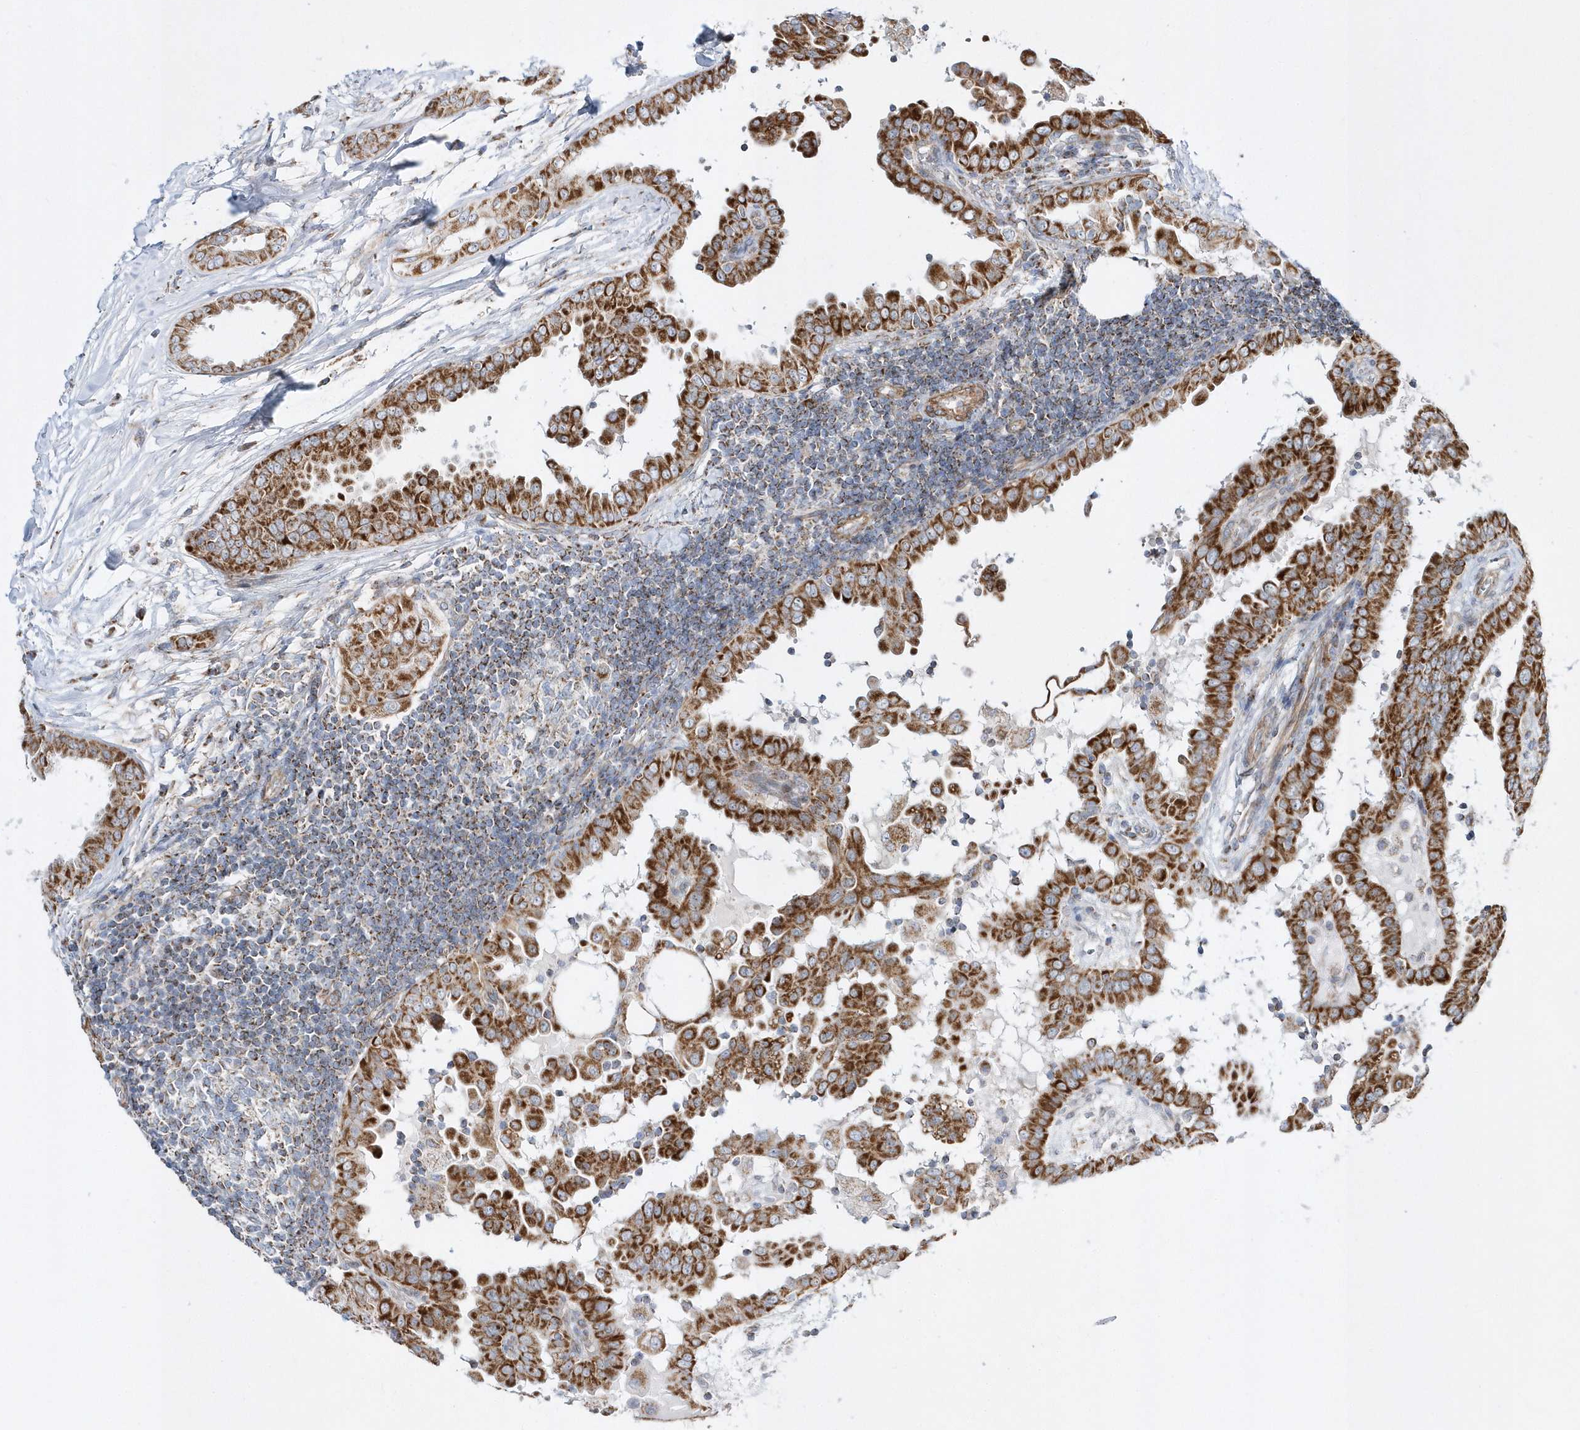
{"staining": {"intensity": "strong", "quantity": ">75%", "location": "cytoplasmic/membranous"}, "tissue": "thyroid cancer", "cell_type": "Tumor cells", "image_type": "cancer", "snomed": [{"axis": "morphology", "description": "Papillary adenocarcinoma, NOS"}, {"axis": "topography", "description": "Thyroid gland"}], "caption": "Protein staining displays strong cytoplasmic/membranous expression in approximately >75% of tumor cells in thyroid papillary adenocarcinoma. (Brightfield microscopy of DAB IHC at high magnification).", "gene": "OPA1", "patient": {"sex": "male", "age": 33}}